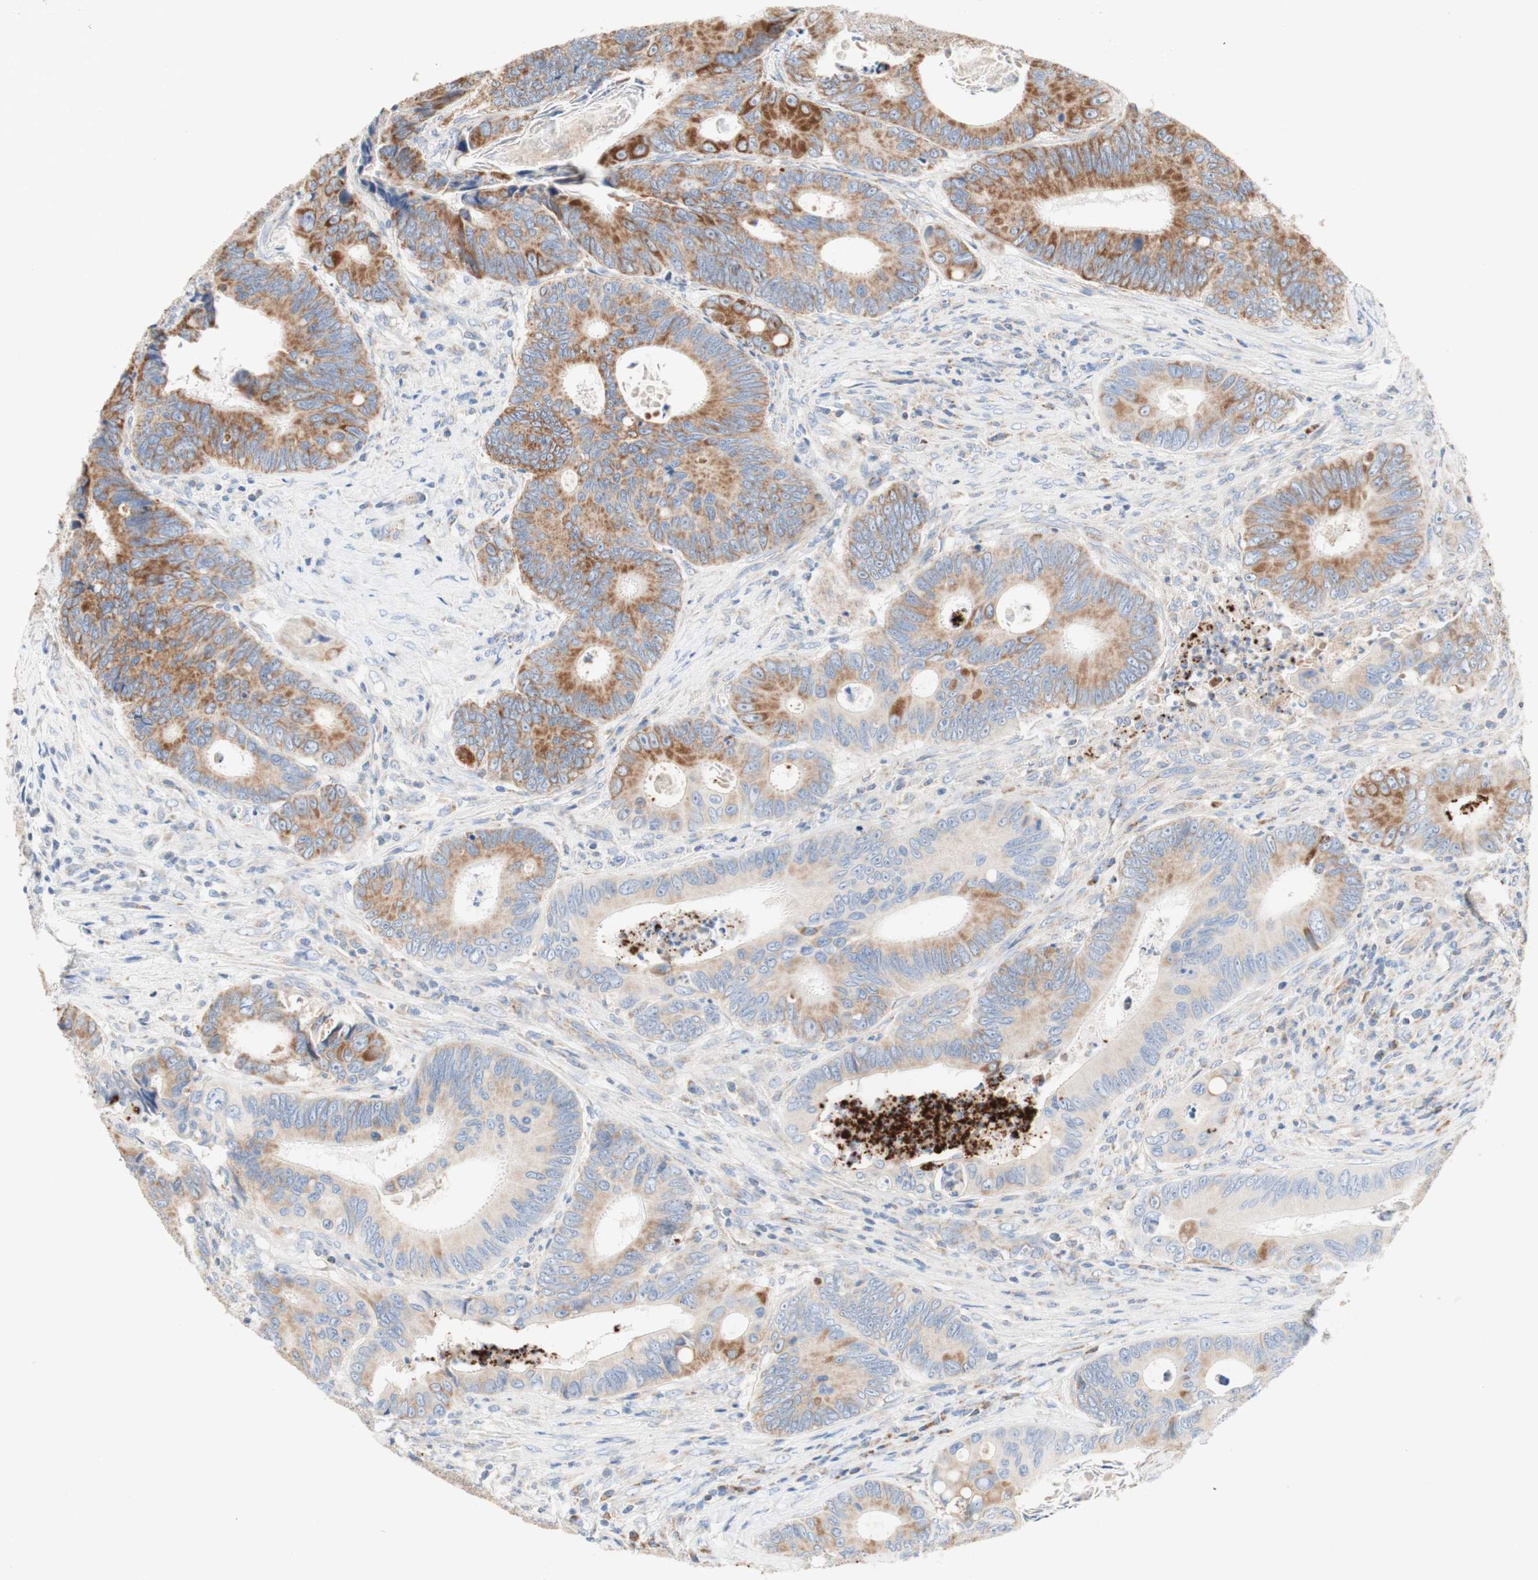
{"staining": {"intensity": "moderate", "quantity": "25%-75%", "location": "cytoplasmic/membranous"}, "tissue": "colorectal cancer", "cell_type": "Tumor cells", "image_type": "cancer", "snomed": [{"axis": "morphology", "description": "Inflammation, NOS"}, {"axis": "morphology", "description": "Adenocarcinoma, NOS"}, {"axis": "topography", "description": "Colon"}], "caption": "This histopathology image reveals immunohistochemistry staining of human adenocarcinoma (colorectal), with medium moderate cytoplasmic/membranous expression in about 25%-75% of tumor cells.", "gene": "SDHB", "patient": {"sex": "male", "age": 72}}